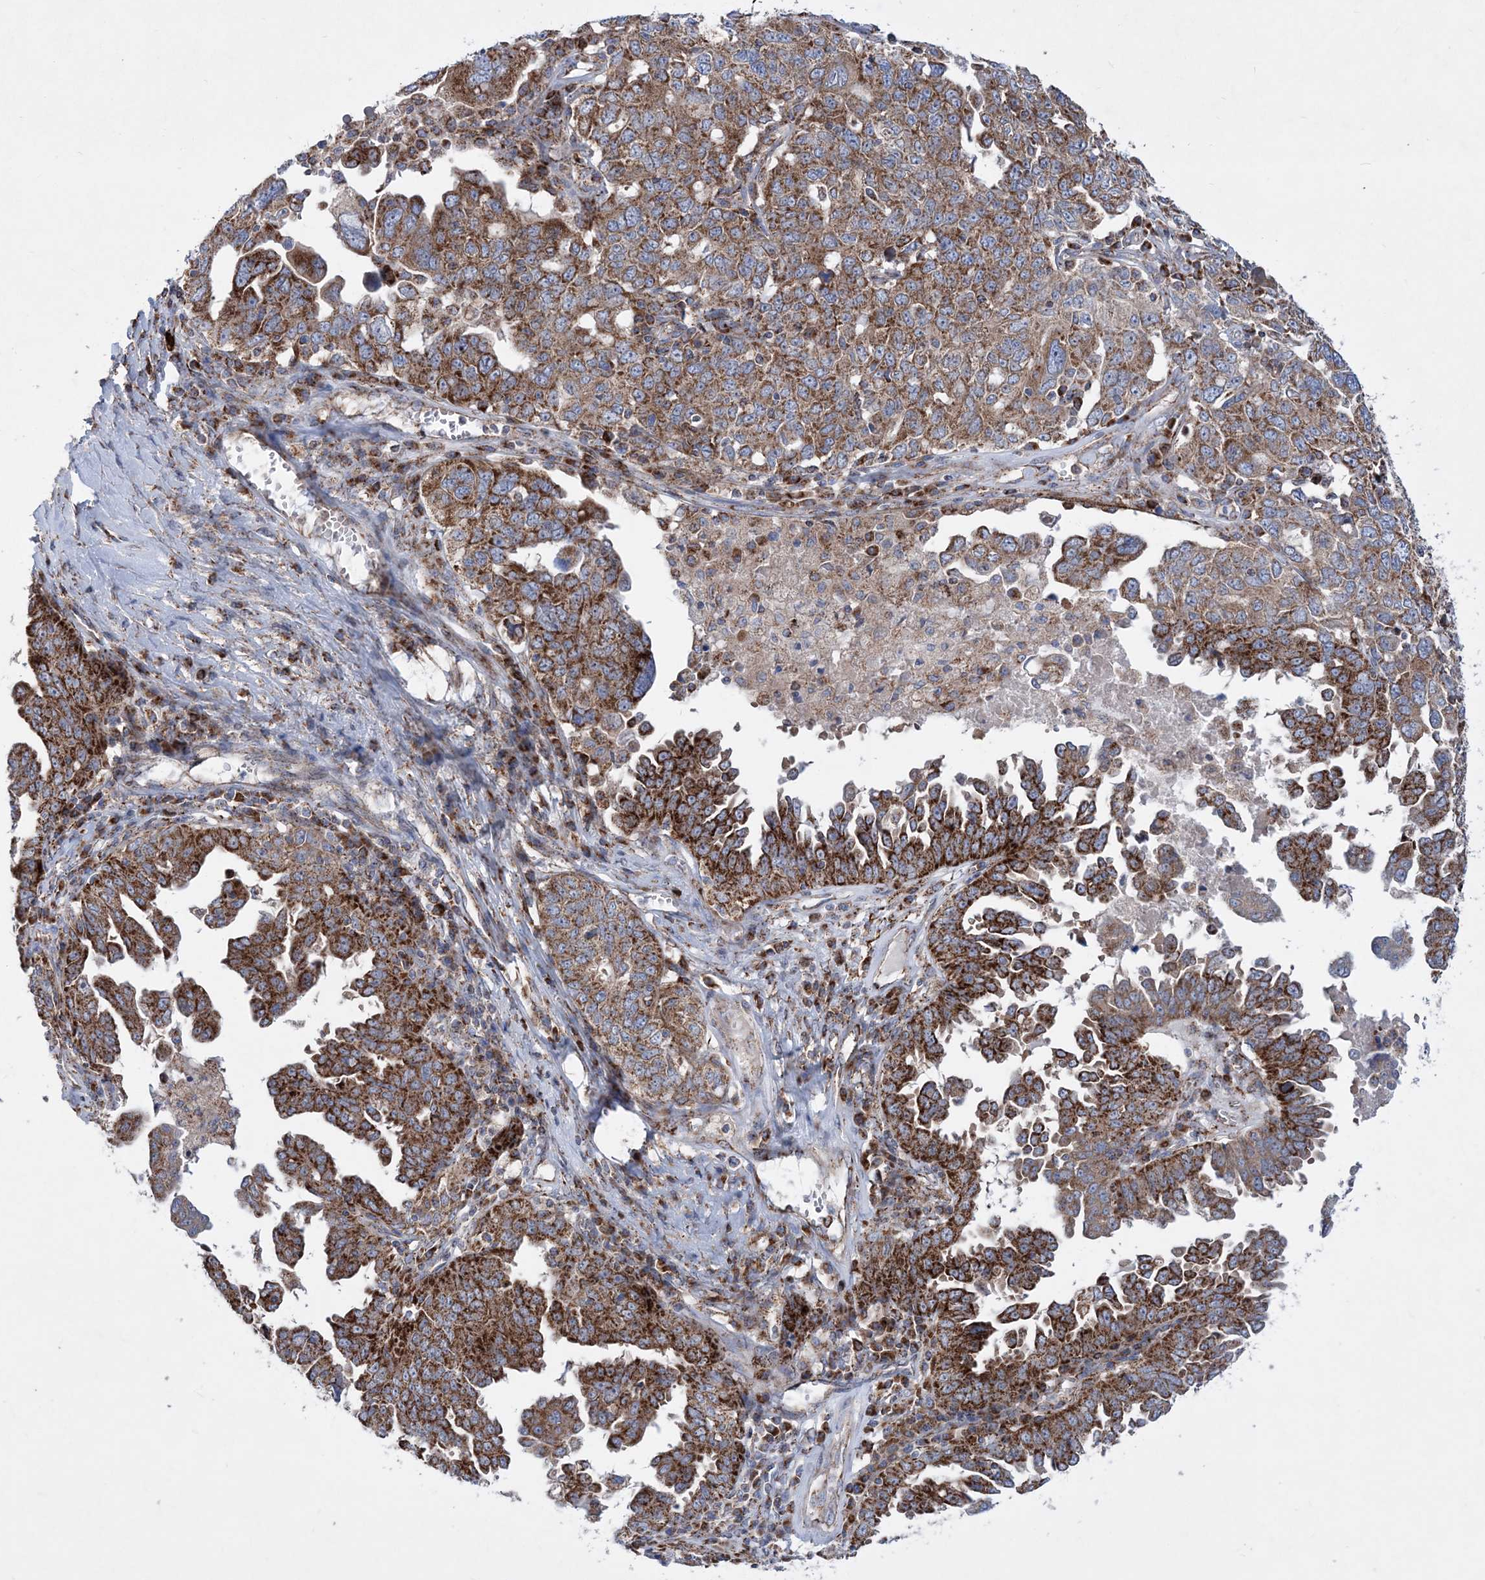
{"staining": {"intensity": "strong", "quantity": ">75%", "location": "cytoplasmic/membranous"}, "tissue": "ovarian cancer", "cell_type": "Tumor cells", "image_type": "cancer", "snomed": [{"axis": "morphology", "description": "Carcinoma, endometroid"}, {"axis": "topography", "description": "Ovary"}], "caption": "Endometroid carcinoma (ovarian) was stained to show a protein in brown. There is high levels of strong cytoplasmic/membranous expression in about >75% of tumor cells.", "gene": "NGLY1", "patient": {"sex": "female", "age": 62}}